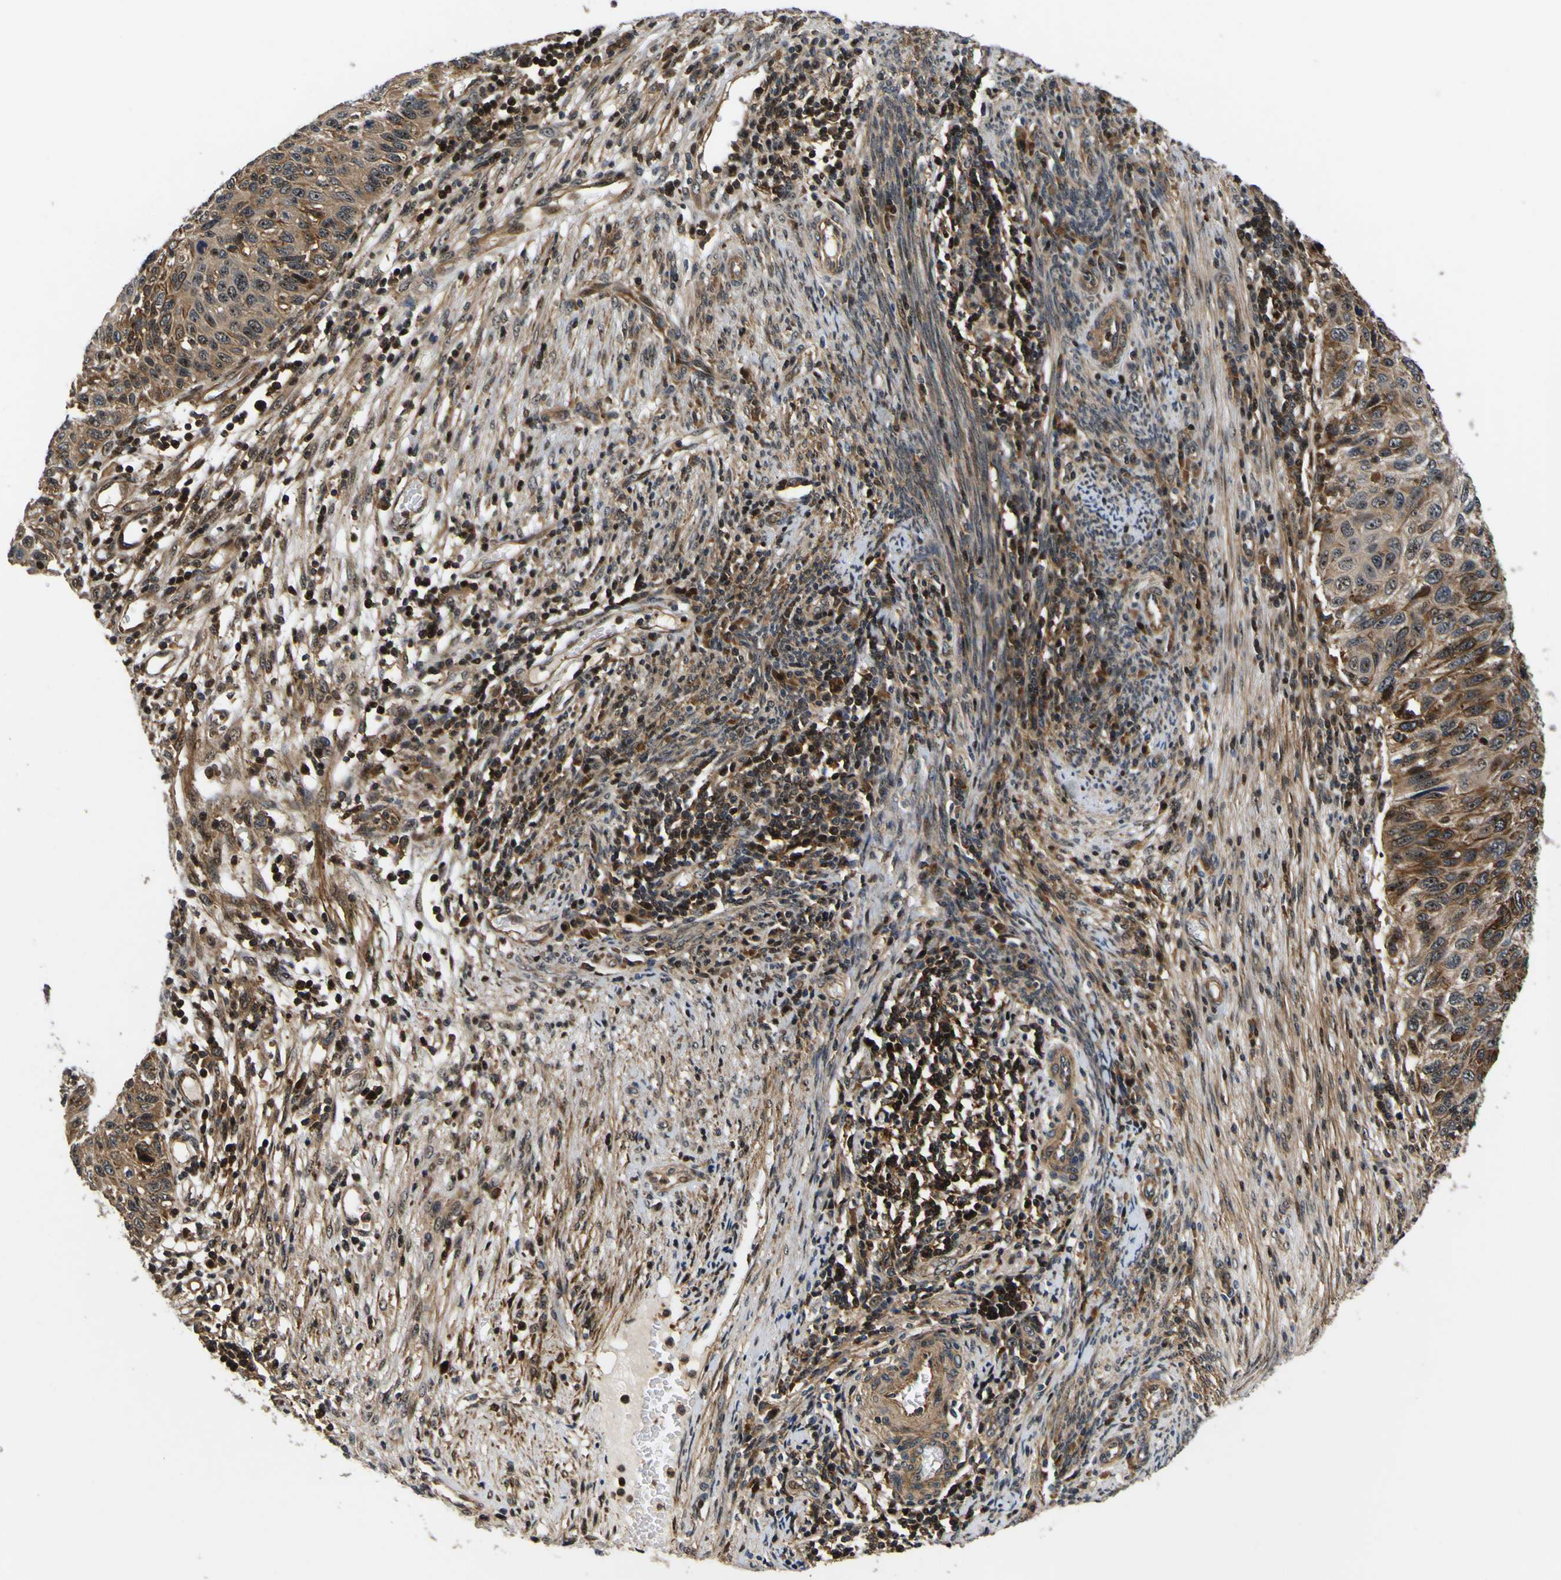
{"staining": {"intensity": "moderate", "quantity": ">75%", "location": "cytoplasmic/membranous"}, "tissue": "cervical cancer", "cell_type": "Tumor cells", "image_type": "cancer", "snomed": [{"axis": "morphology", "description": "Squamous cell carcinoma, NOS"}, {"axis": "topography", "description": "Cervix"}], "caption": "Protein staining exhibits moderate cytoplasmic/membranous positivity in approximately >75% of tumor cells in cervical cancer.", "gene": "LRP4", "patient": {"sex": "female", "age": 70}}